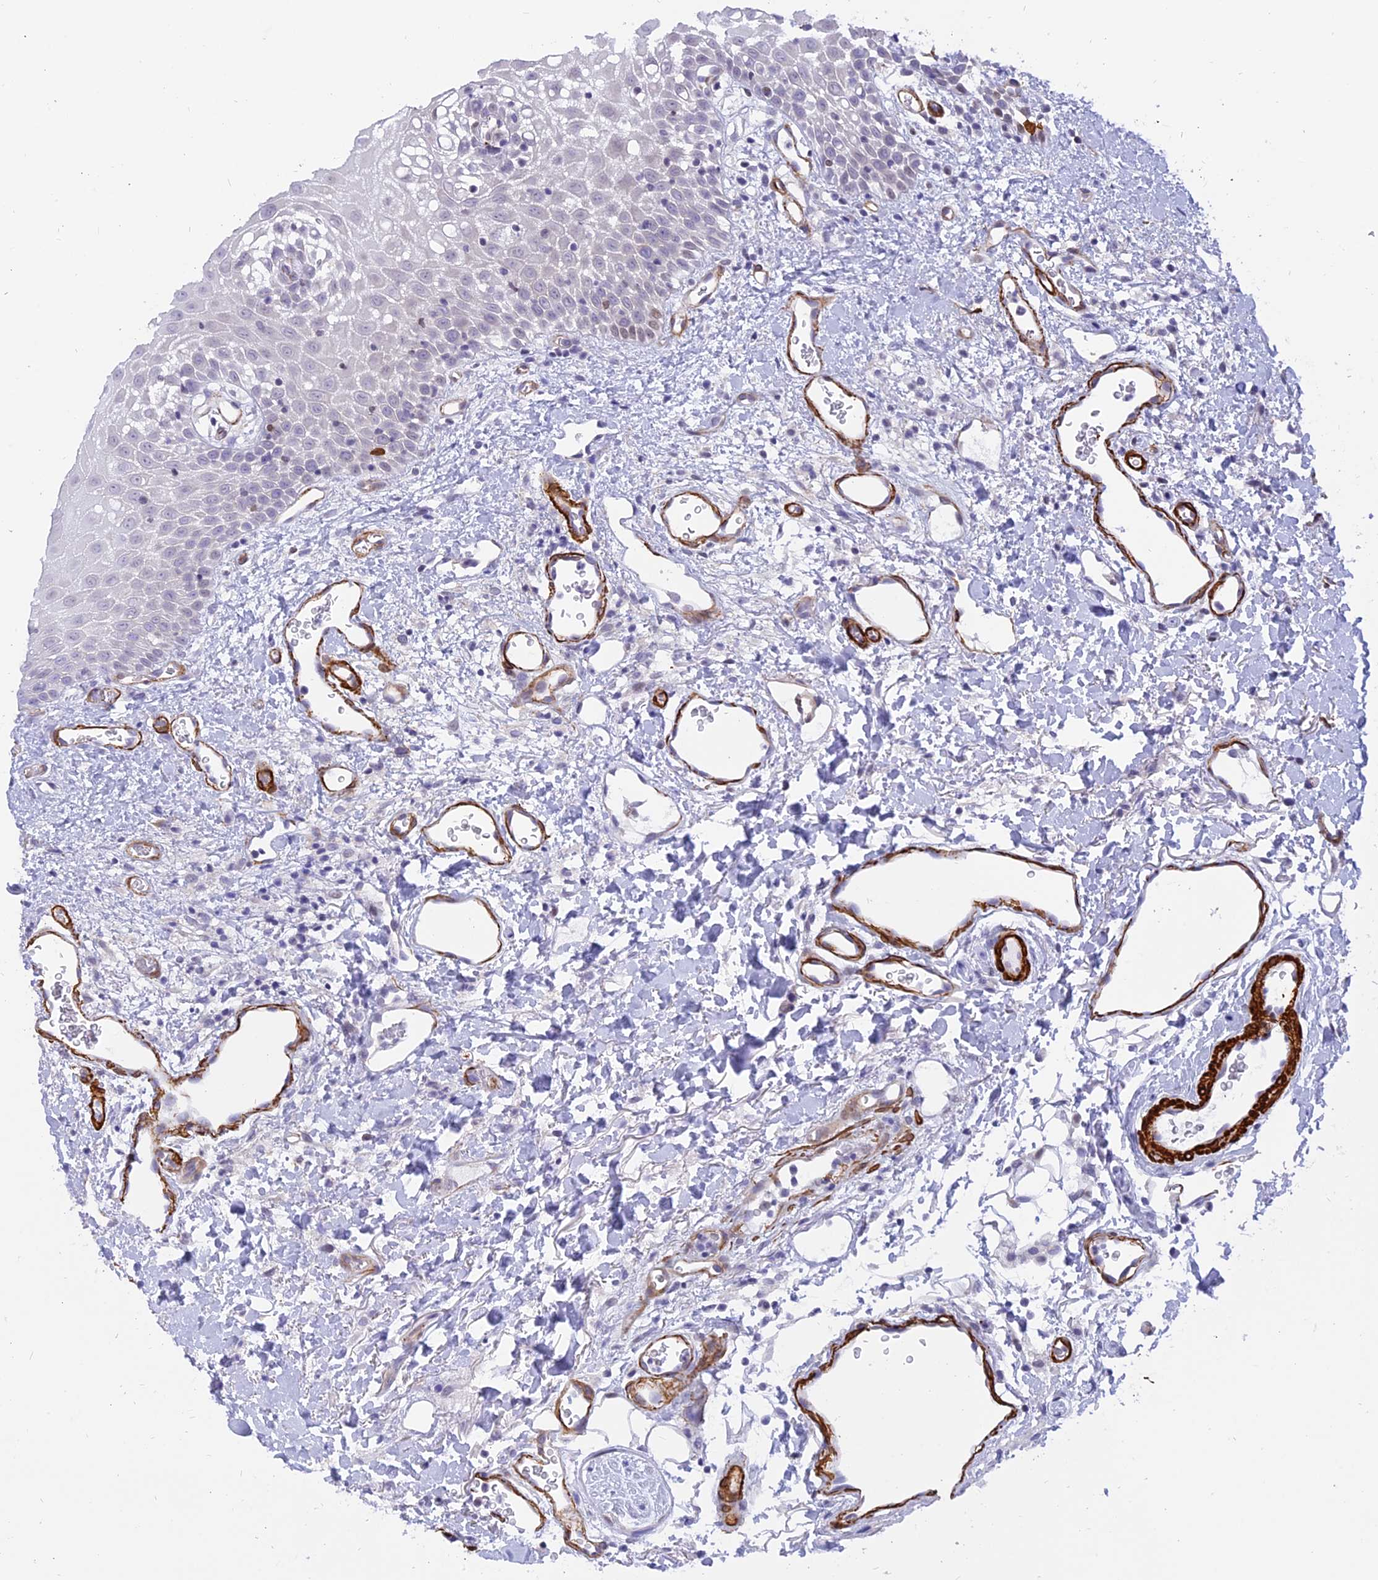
{"staining": {"intensity": "negative", "quantity": "none", "location": "none"}, "tissue": "oral mucosa", "cell_type": "Squamous epithelial cells", "image_type": "normal", "snomed": [{"axis": "morphology", "description": "Normal tissue, NOS"}, {"axis": "topography", "description": "Oral tissue"}], "caption": "Immunohistochemistry (IHC) image of benign oral mucosa: human oral mucosa stained with DAB shows no significant protein positivity in squamous epithelial cells. The staining is performed using DAB brown chromogen with nuclei counter-stained in using hematoxylin.", "gene": "CENPV", "patient": {"sex": "female", "age": 70}}